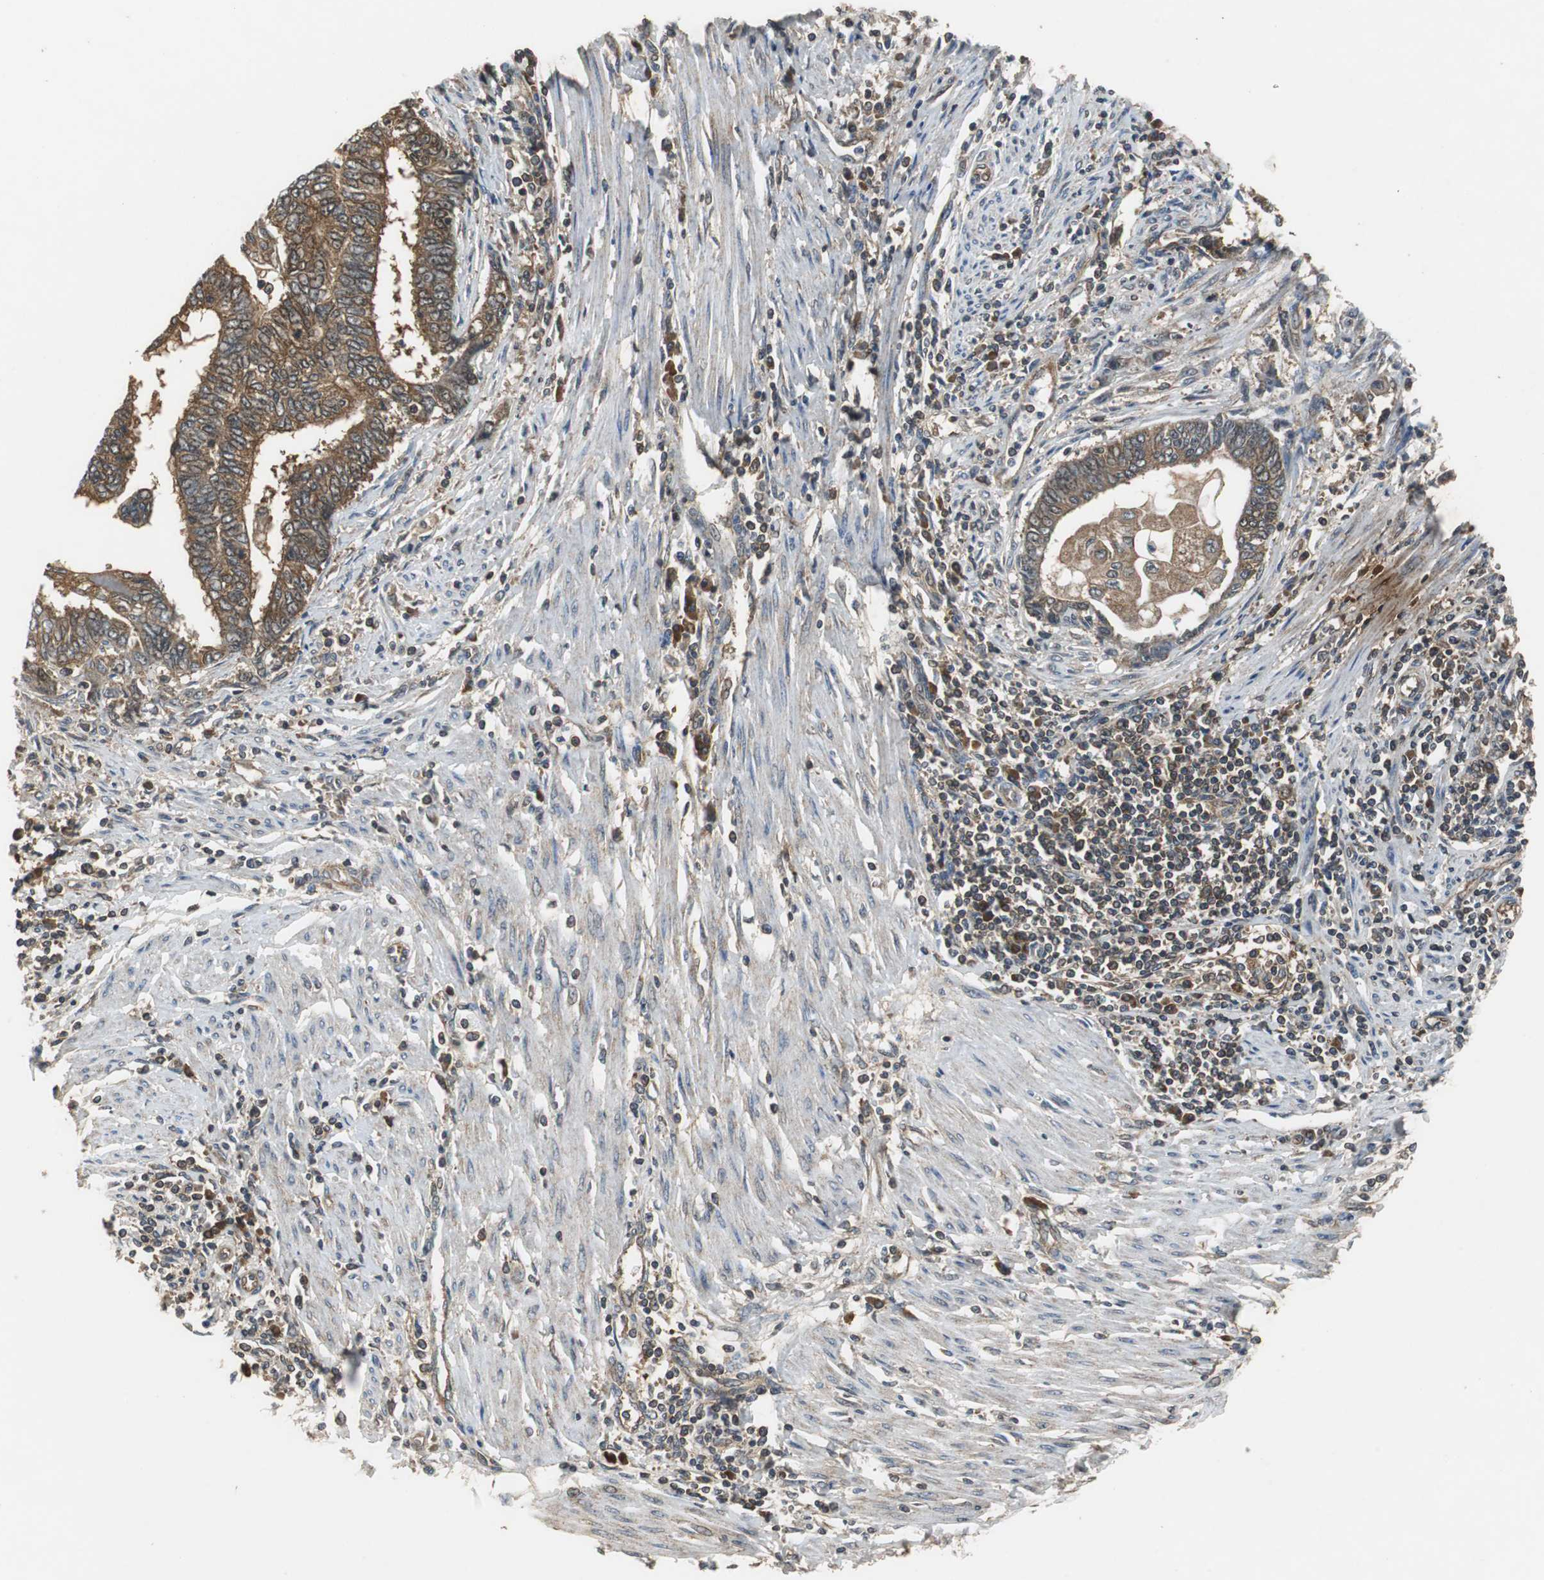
{"staining": {"intensity": "strong", "quantity": ">75%", "location": "cytoplasmic/membranous"}, "tissue": "endometrial cancer", "cell_type": "Tumor cells", "image_type": "cancer", "snomed": [{"axis": "morphology", "description": "Adenocarcinoma, NOS"}, {"axis": "topography", "description": "Uterus"}, {"axis": "topography", "description": "Endometrium"}], "caption": "Protein positivity by immunohistochemistry (IHC) reveals strong cytoplasmic/membranous expression in about >75% of tumor cells in endometrial cancer (adenocarcinoma).", "gene": "VBP1", "patient": {"sex": "female", "age": 70}}